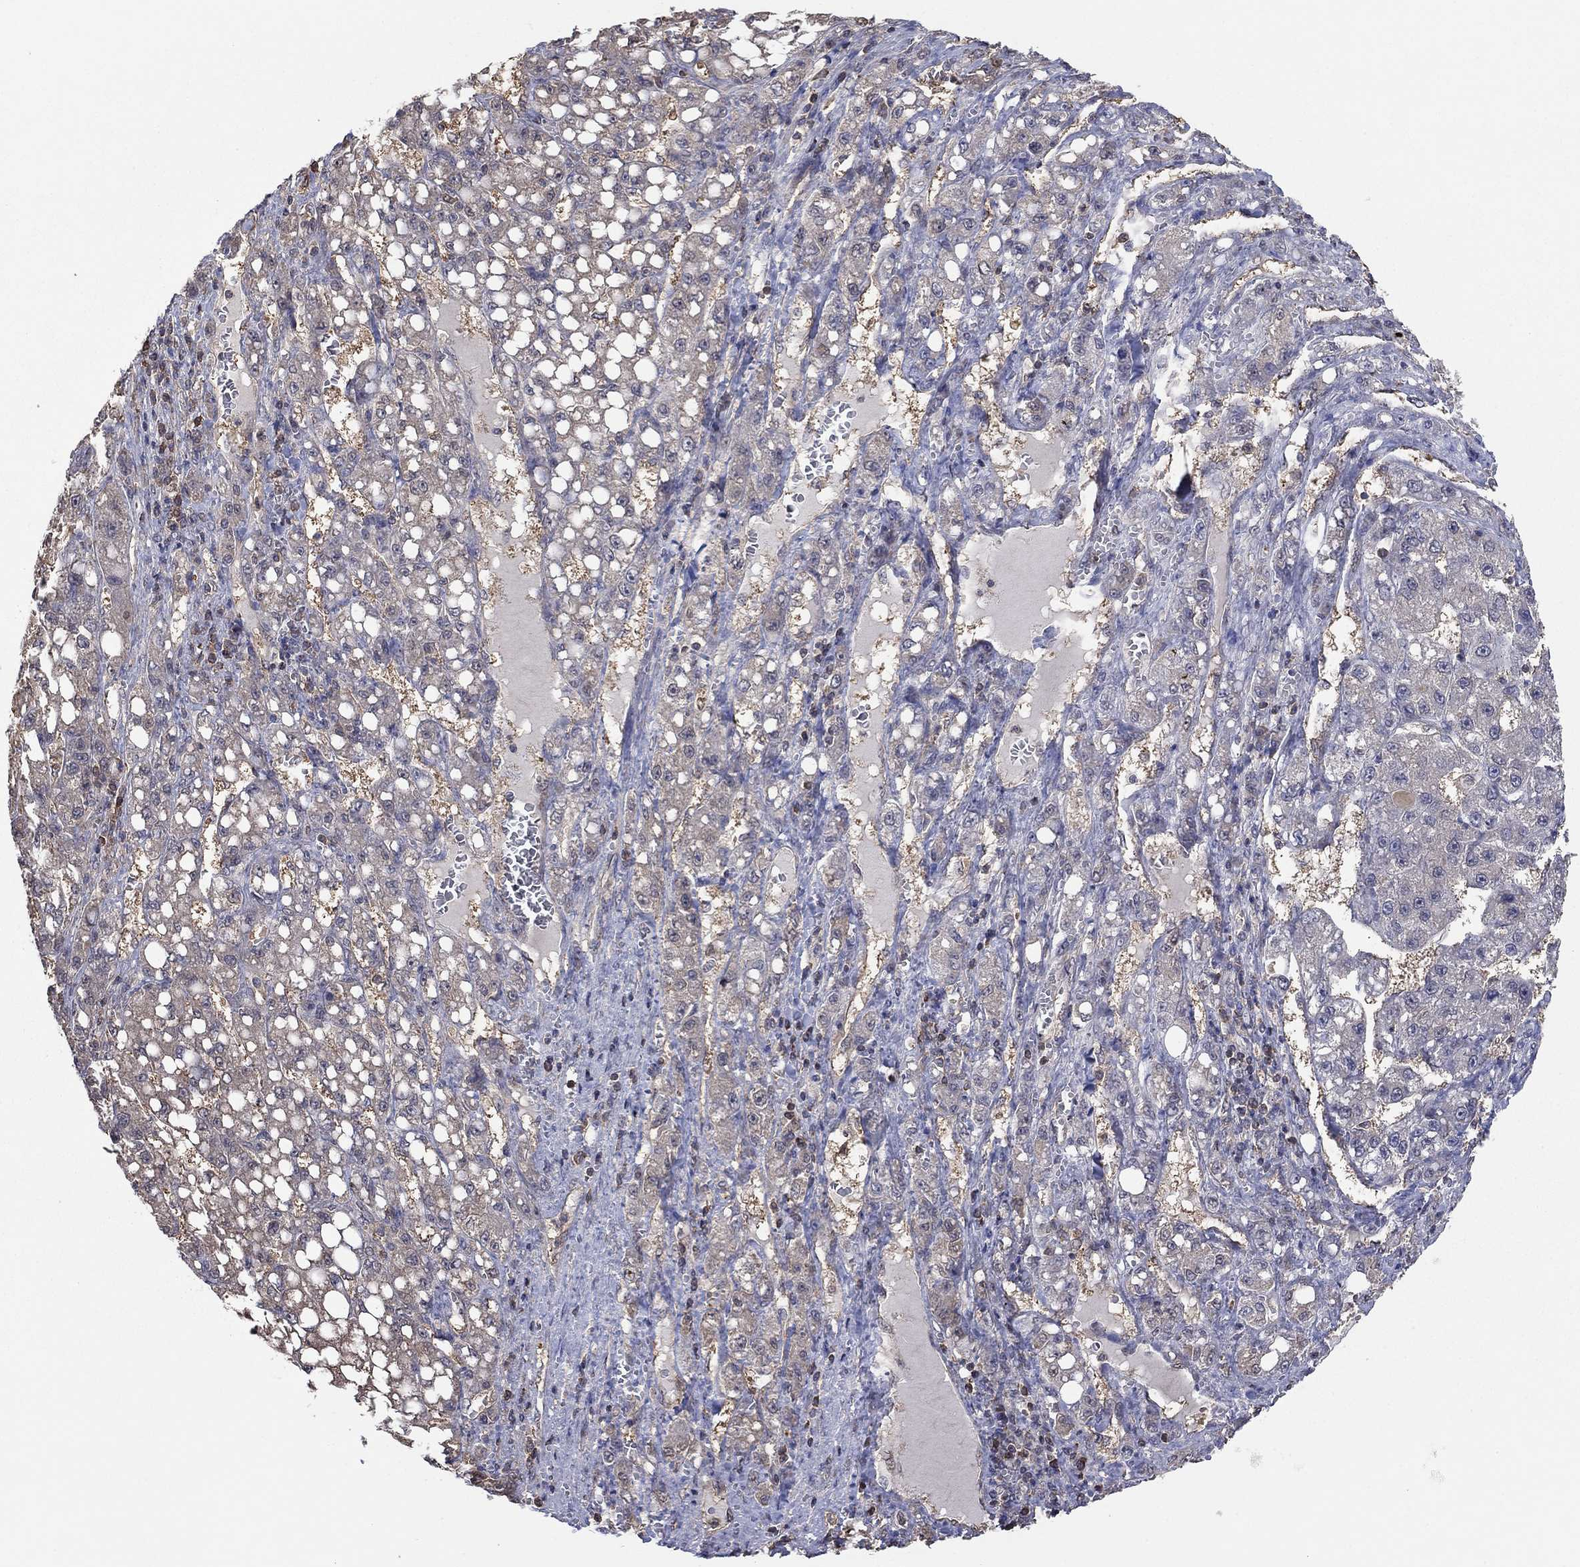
{"staining": {"intensity": "negative", "quantity": "none", "location": "none"}, "tissue": "liver cancer", "cell_type": "Tumor cells", "image_type": "cancer", "snomed": [{"axis": "morphology", "description": "Carcinoma, Hepatocellular, NOS"}, {"axis": "topography", "description": "Liver"}], "caption": "Tumor cells are negative for brown protein staining in liver cancer (hepatocellular carcinoma). (DAB immunohistochemistry (IHC), high magnification).", "gene": "RNF114", "patient": {"sex": "female", "age": 65}}